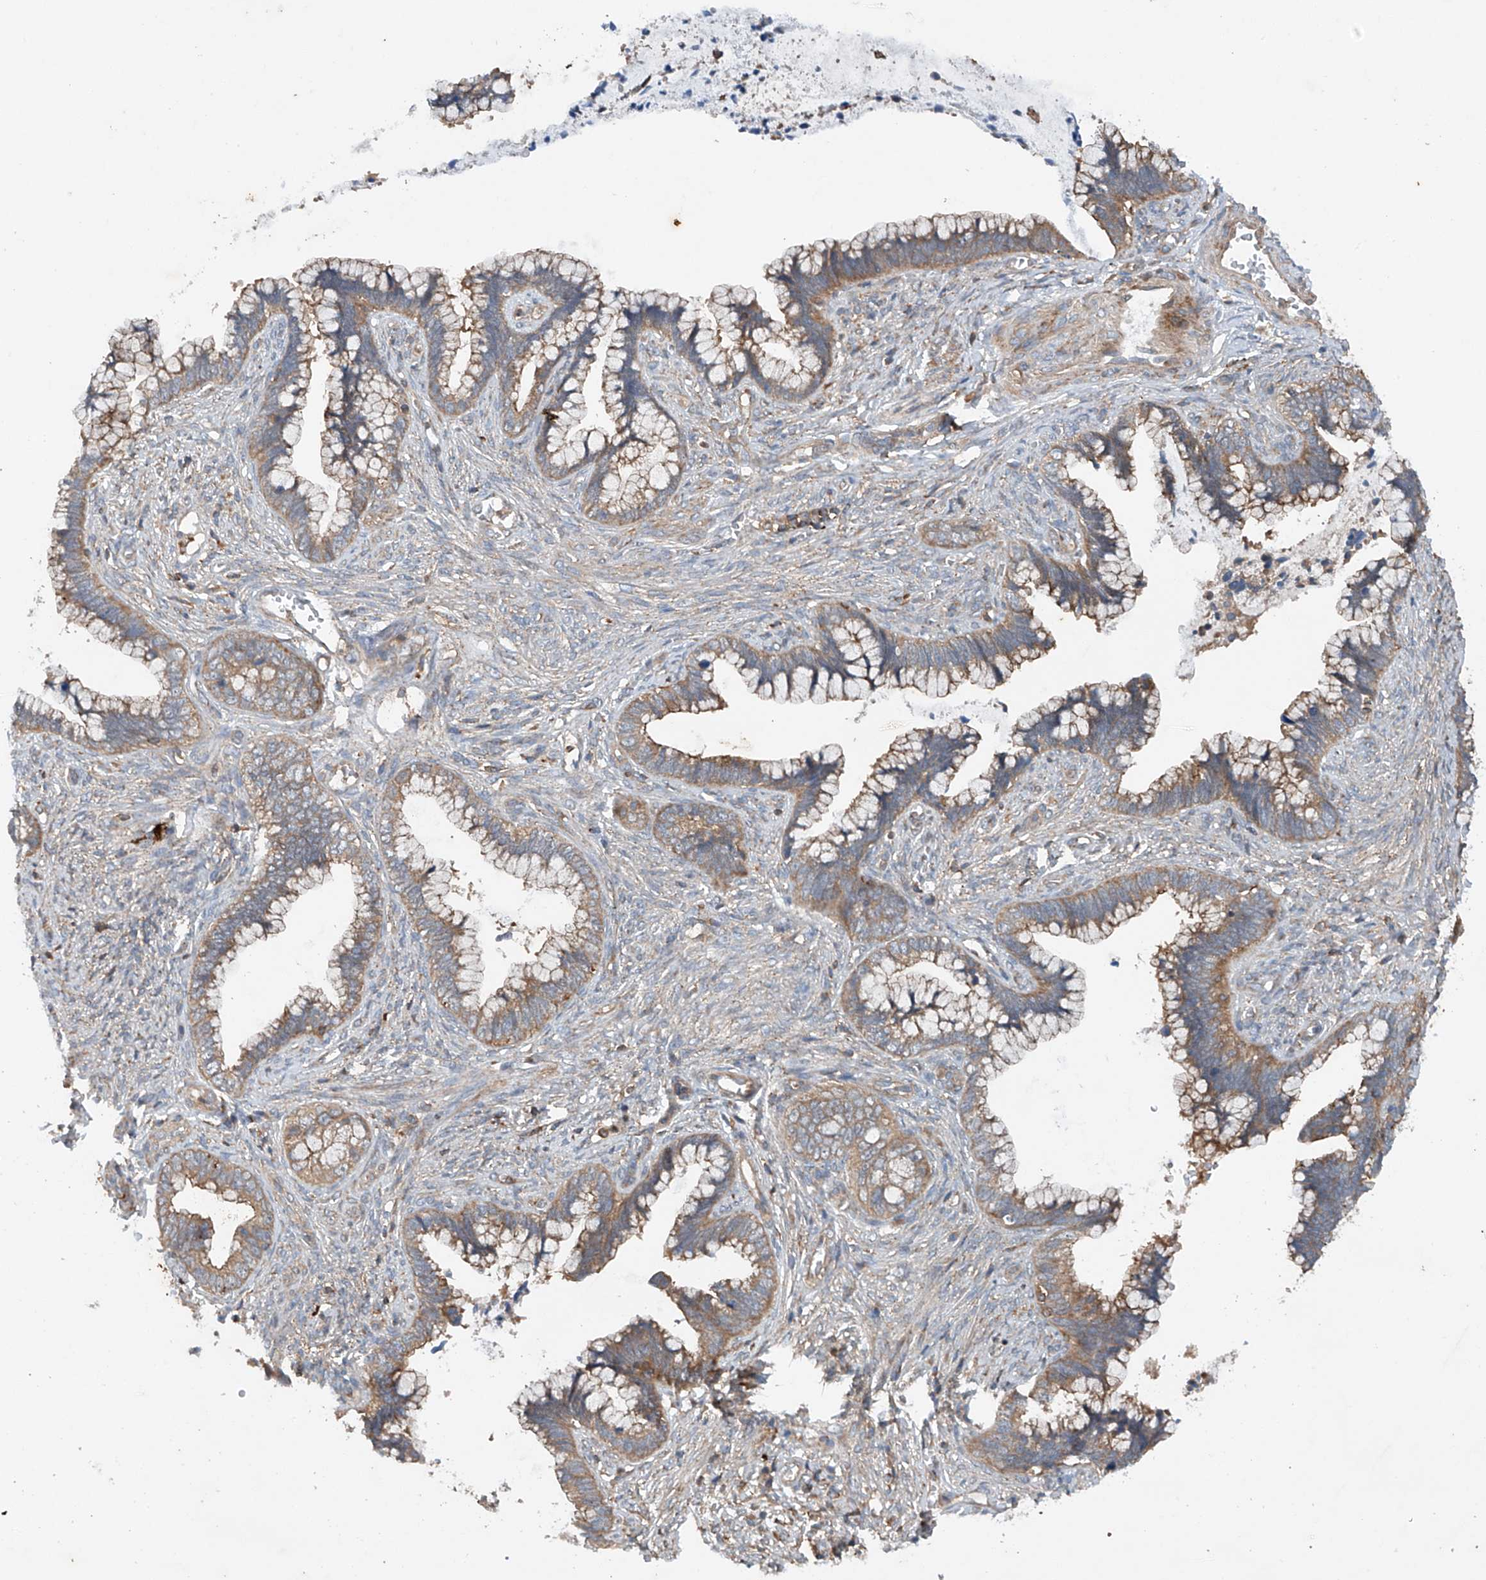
{"staining": {"intensity": "moderate", "quantity": ">75%", "location": "cytoplasmic/membranous"}, "tissue": "cervical cancer", "cell_type": "Tumor cells", "image_type": "cancer", "snomed": [{"axis": "morphology", "description": "Adenocarcinoma, NOS"}, {"axis": "topography", "description": "Cervix"}], "caption": "Brown immunohistochemical staining in cervical adenocarcinoma shows moderate cytoplasmic/membranous staining in about >75% of tumor cells.", "gene": "CEP85L", "patient": {"sex": "female", "age": 44}}